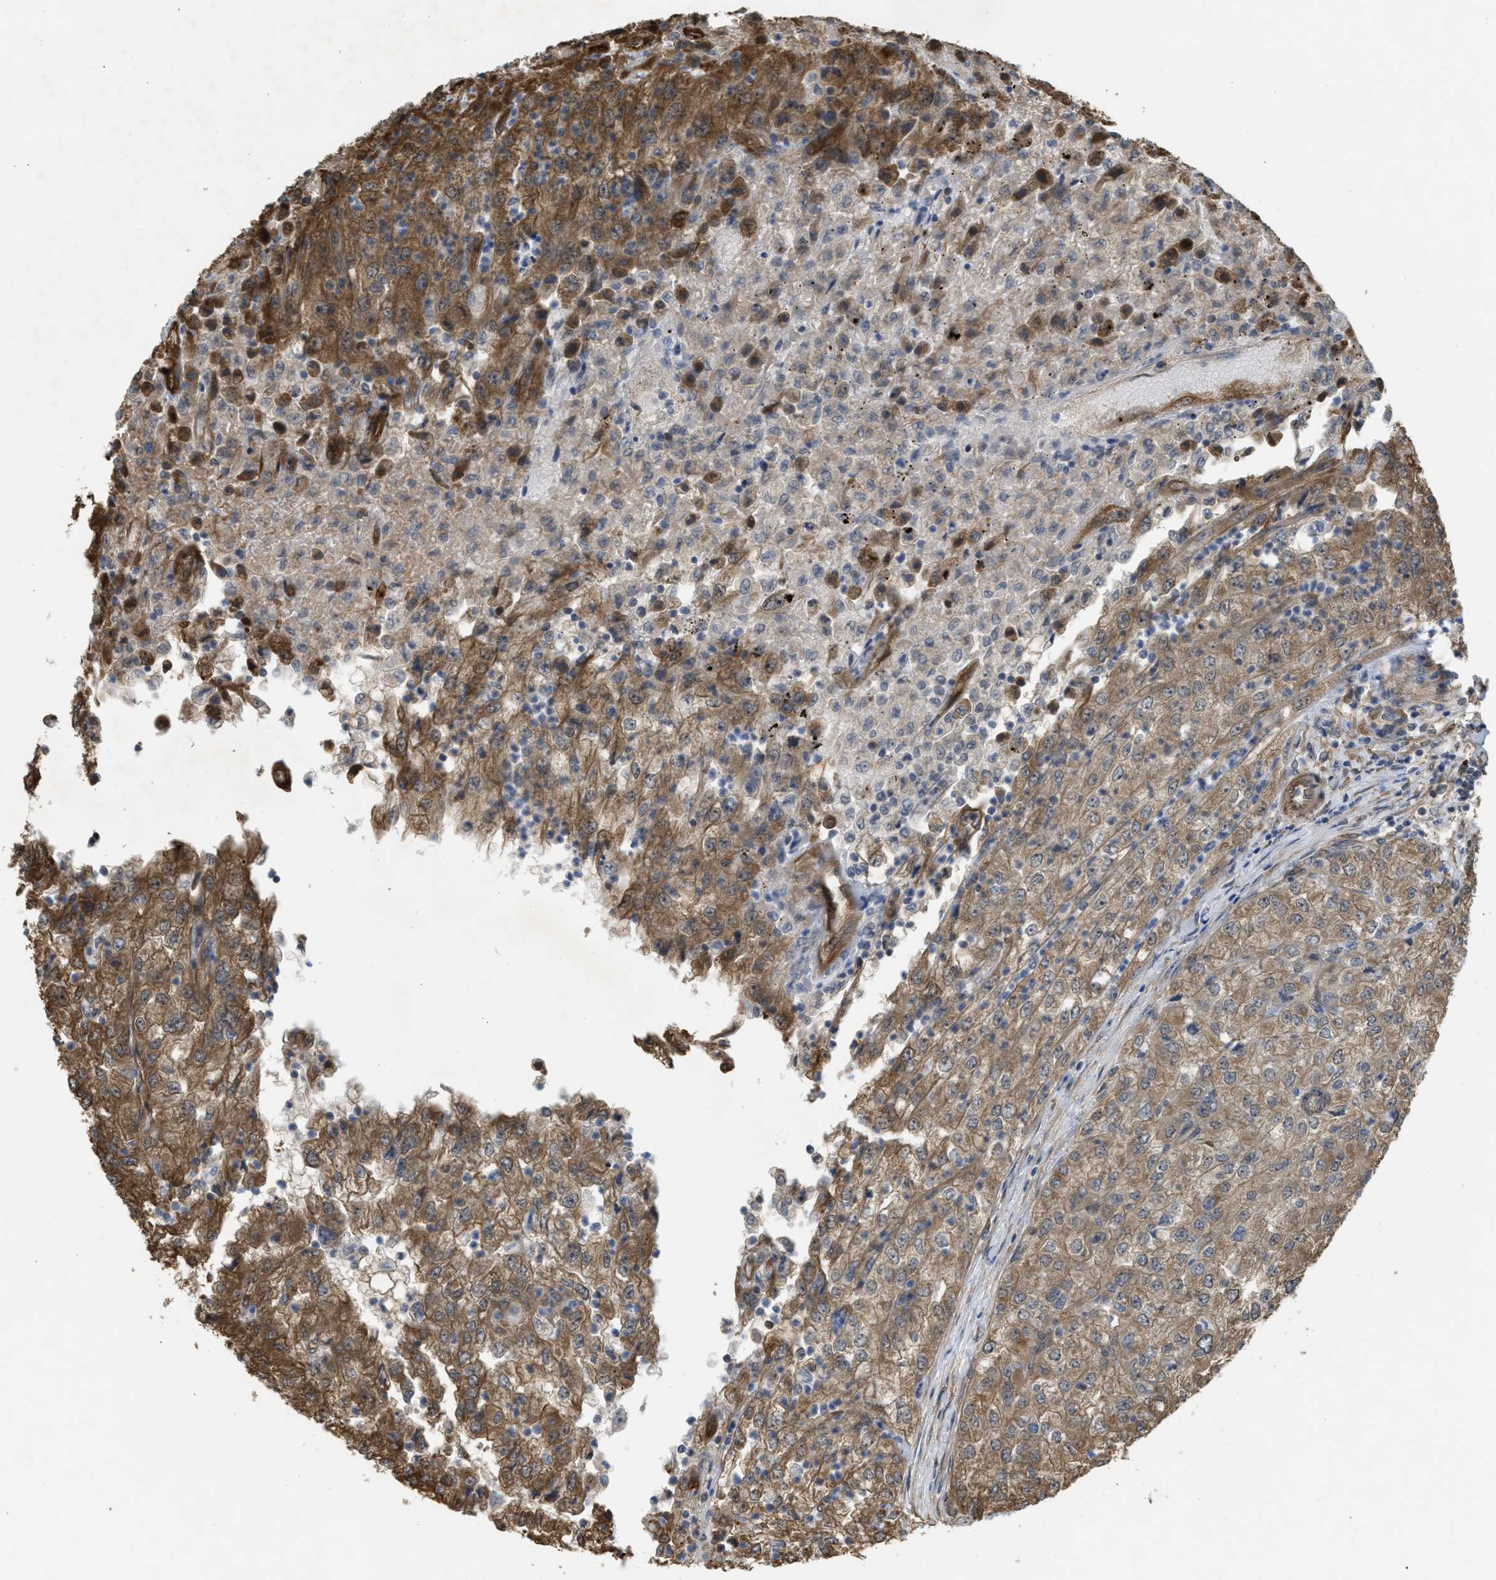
{"staining": {"intensity": "moderate", "quantity": ">75%", "location": "cytoplasmic/membranous"}, "tissue": "renal cancer", "cell_type": "Tumor cells", "image_type": "cancer", "snomed": [{"axis": "morphology", "description": "Adenocarcinoma, NOS"}, {"axis": "topography", "description": "Kidney"}], "caption": "Human renal adenocarcinoma stained with a protein marker demonstrates moderate staining in tumor cells.", "gene": "BAG3", "patient": {"sex": "female", "age": 54}}